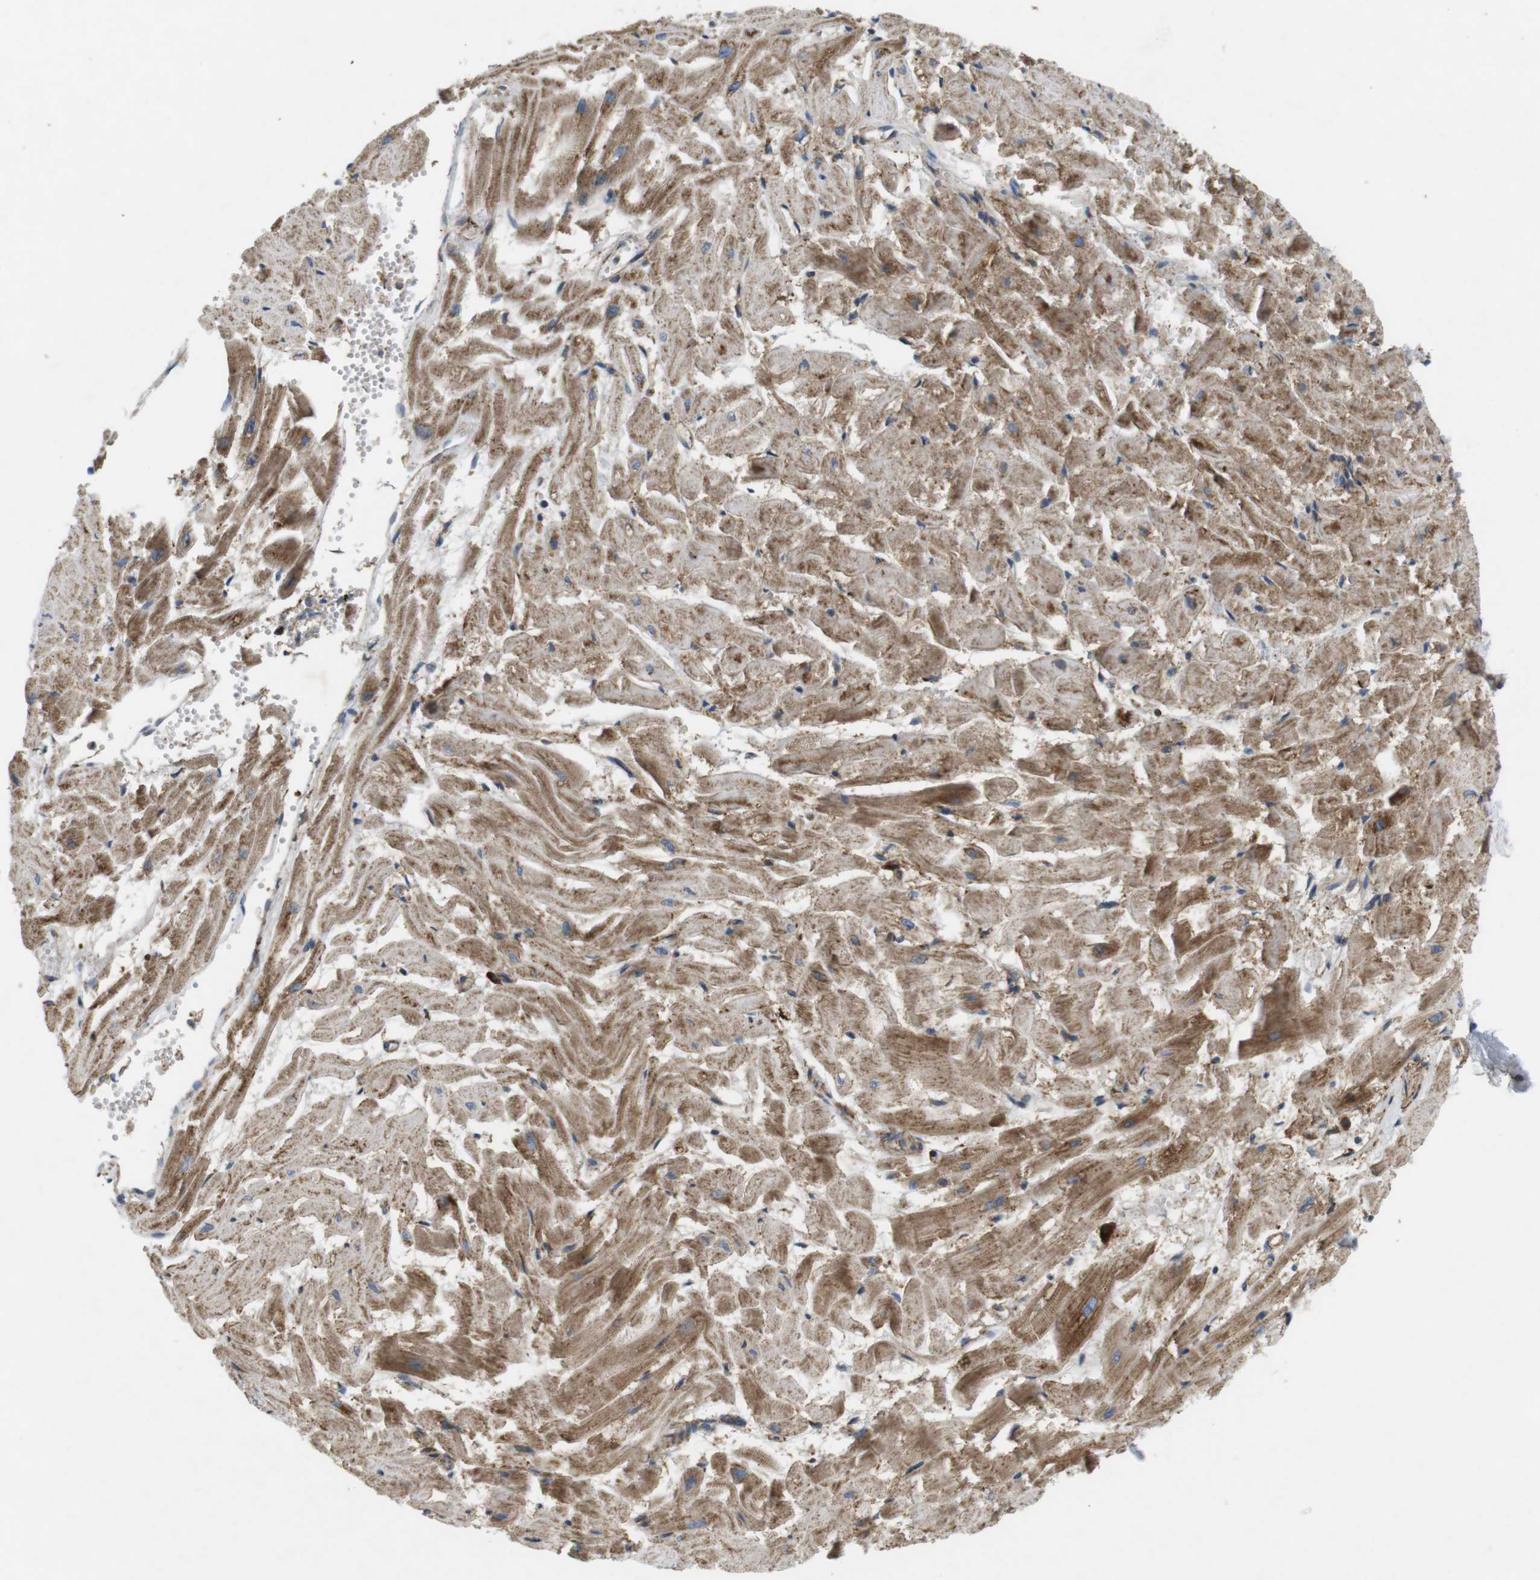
{"staining": {"intensity": "moderate", "quantity": ">75%", "location": "cytoplasmic/membranous"}, "tissue": "heart muscle", "cell_type": "Cardiomyocytes", "image_type": "normal", "snomed": [{"axis": "morphology", "description": "Normal tissue, NOS"}, {"axis": "topography", "description": "Heart"}], "caption": "Immunohistochemical staining of benign human heart muscle exhibits >75% levels of moderate cytoplasmic/membranous protein positivity in approximately >75% of cardiomyocytes. The protein of interest is stained brown, and the nuclei are stained in blue (DAB IHC with brightfield microscopy, high magnification).", "gene": "DDAH2", "patient": {"sex": "female", "age": 19}}